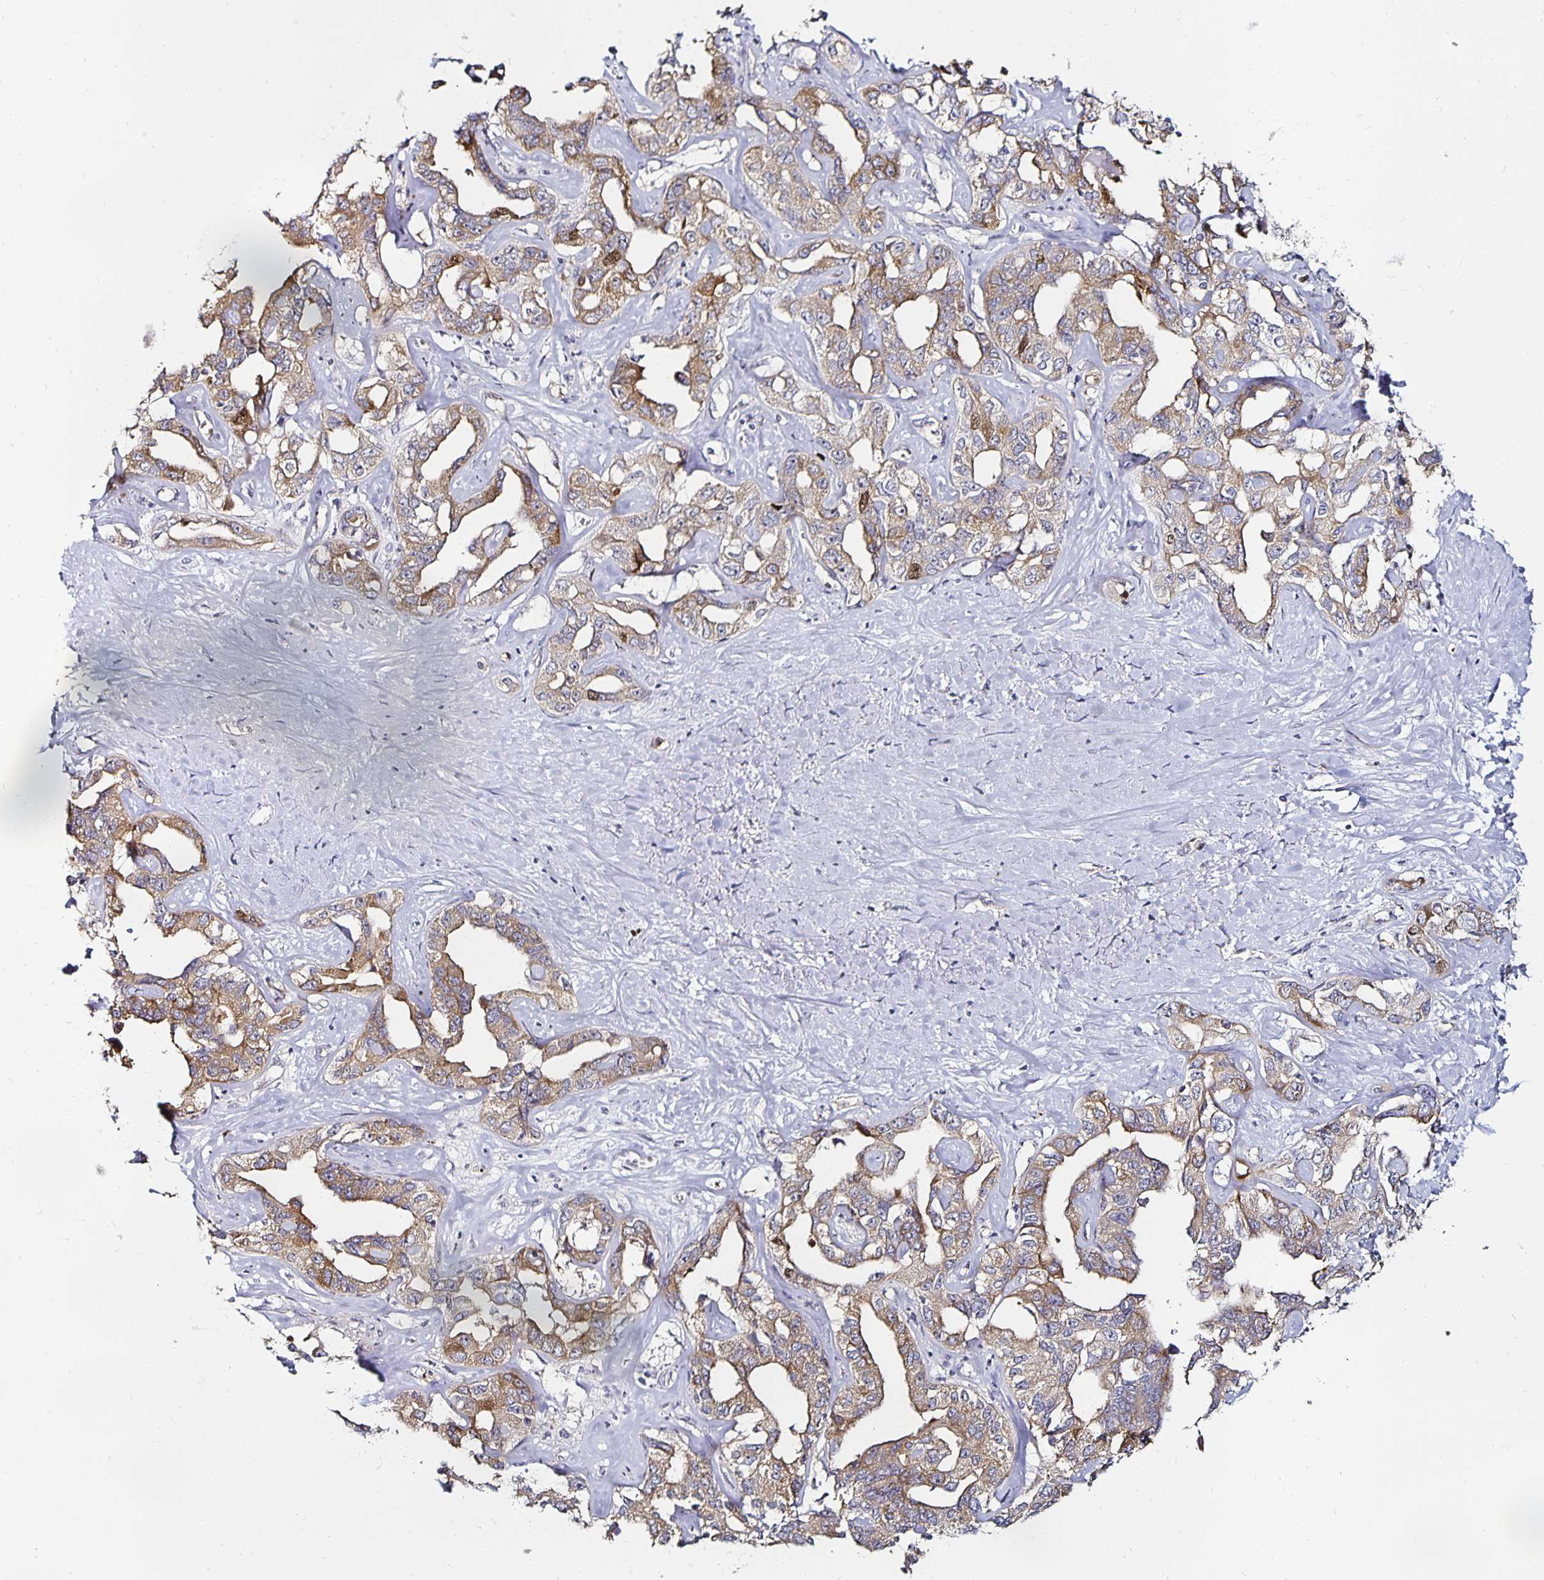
{"staining": {"intensity": "moderate", "quantity": ">75%", "location": "cytoplasmic/membranous"}, "tissue": "liver cancer", "cell_type": "Tumor cells", "image_type": "cancer", "snomed": [{"axis": "morphology", "description": "Cholangiocarcinoma"}, {"axis": "topography", "description": "Liver"}], "caption": "Liver cancer (cholangiocarcinoma) stained with a brown dye demonstrates moderate cytoplasmic/membranous positive positivity in about >75% of tumor cells.", "gene": "ANLN", "patient": {"sex": "male", "age": 59}}